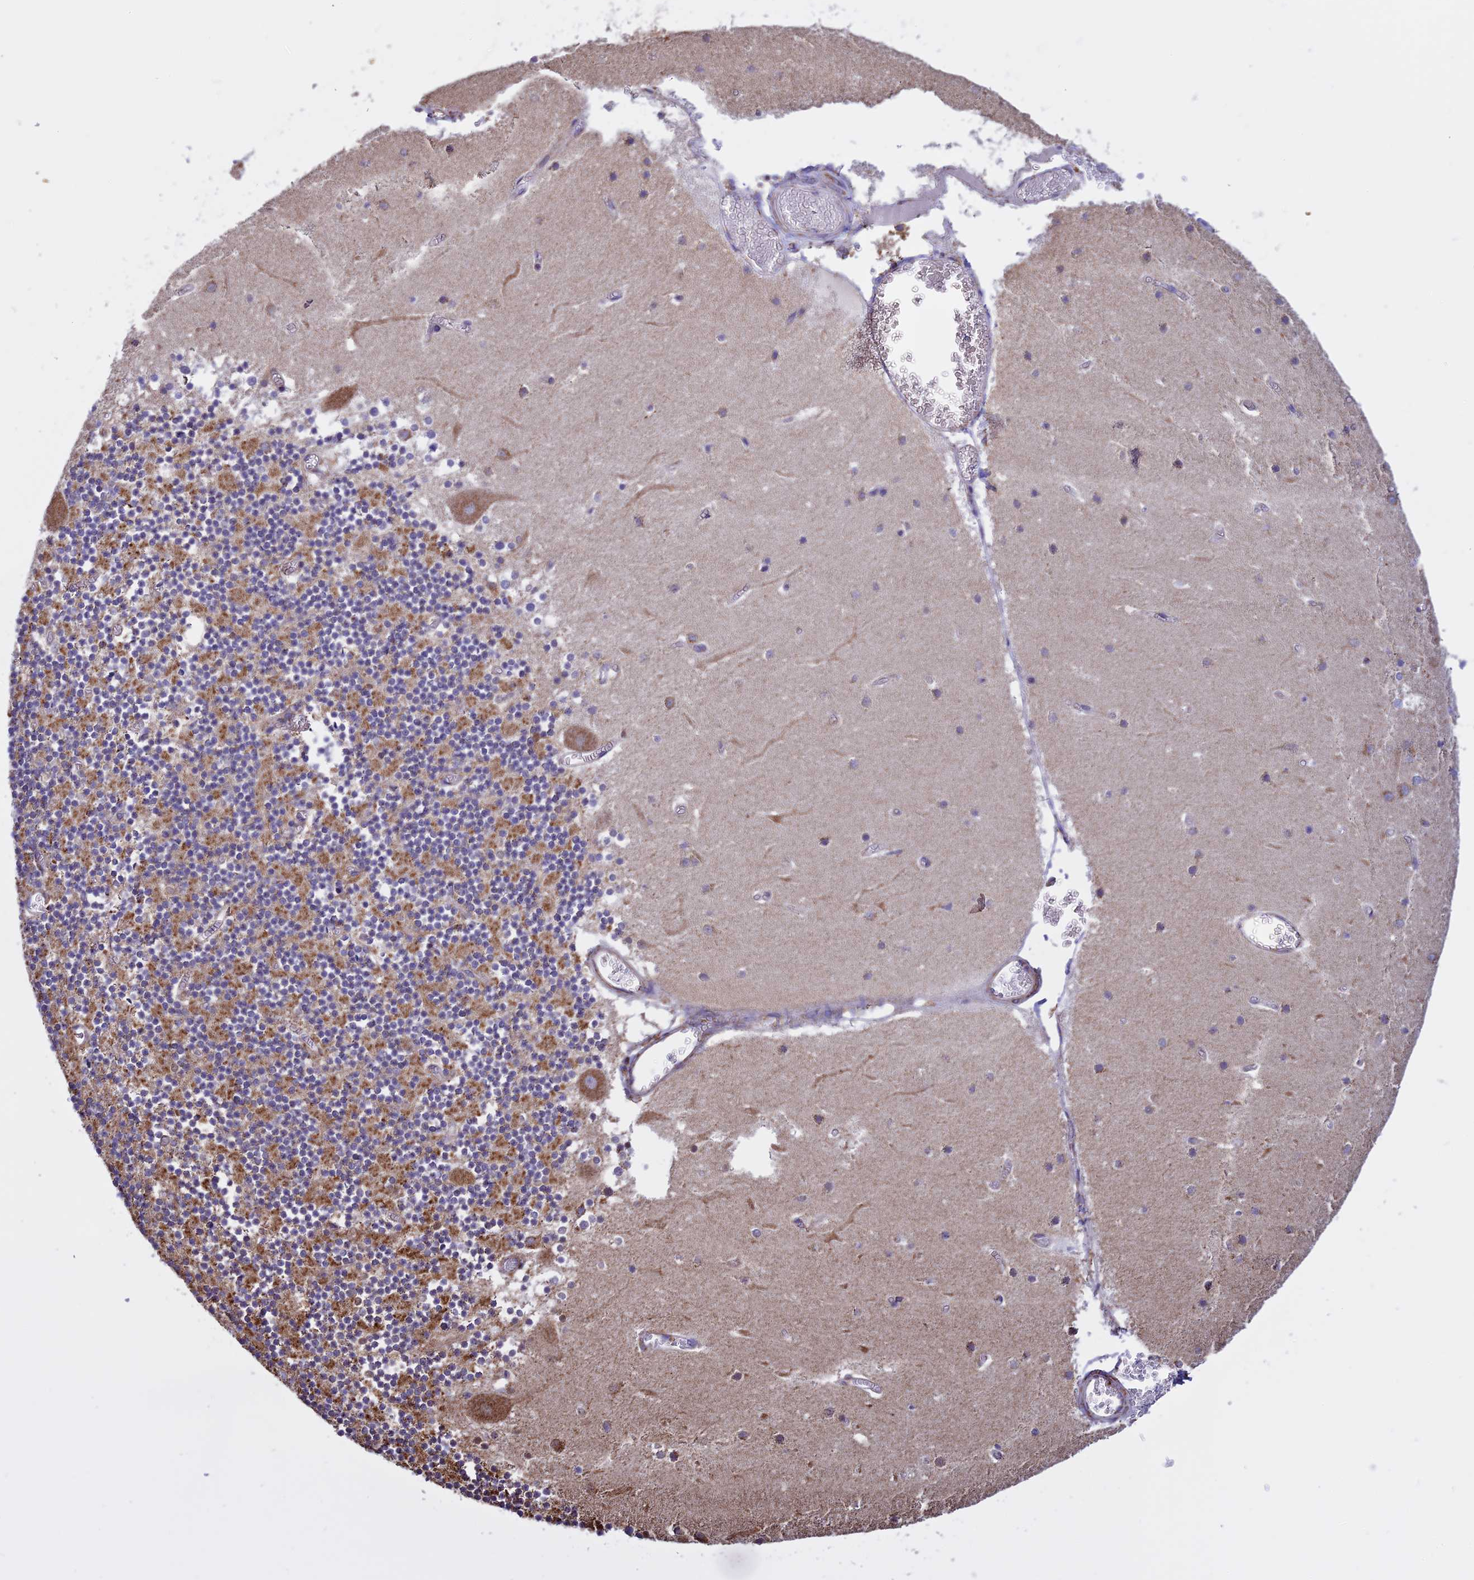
{"staining": {"intensity": "moderate", "quantity": "25%-75%", "location": "cytoplasmic/membranous"}, "tissue": "cerebellum", "cell_type": "Cells in granular layer", "image_type": "normal", "snomed": [{"axis": "morphology", "description": "Normal tissue, NOS"}, {"axis": "topography", "description": "Cerebellum"}], "caption": "IHC staining of normal cerebellum, which reveals medium levels of moderate cytoplasmic/membranous expression in about 25%-75% of cells in granular layer indicating moderate cytoplasmic/membranous protein staining. The staining was performed using DAB (3,3'-diaminobenzidine) (brown) for protein detection and nuclei were counterstained in hematoxylin (blue).", "gene": "KCNG1", "patient": {"sex": "female", "age": 28}}